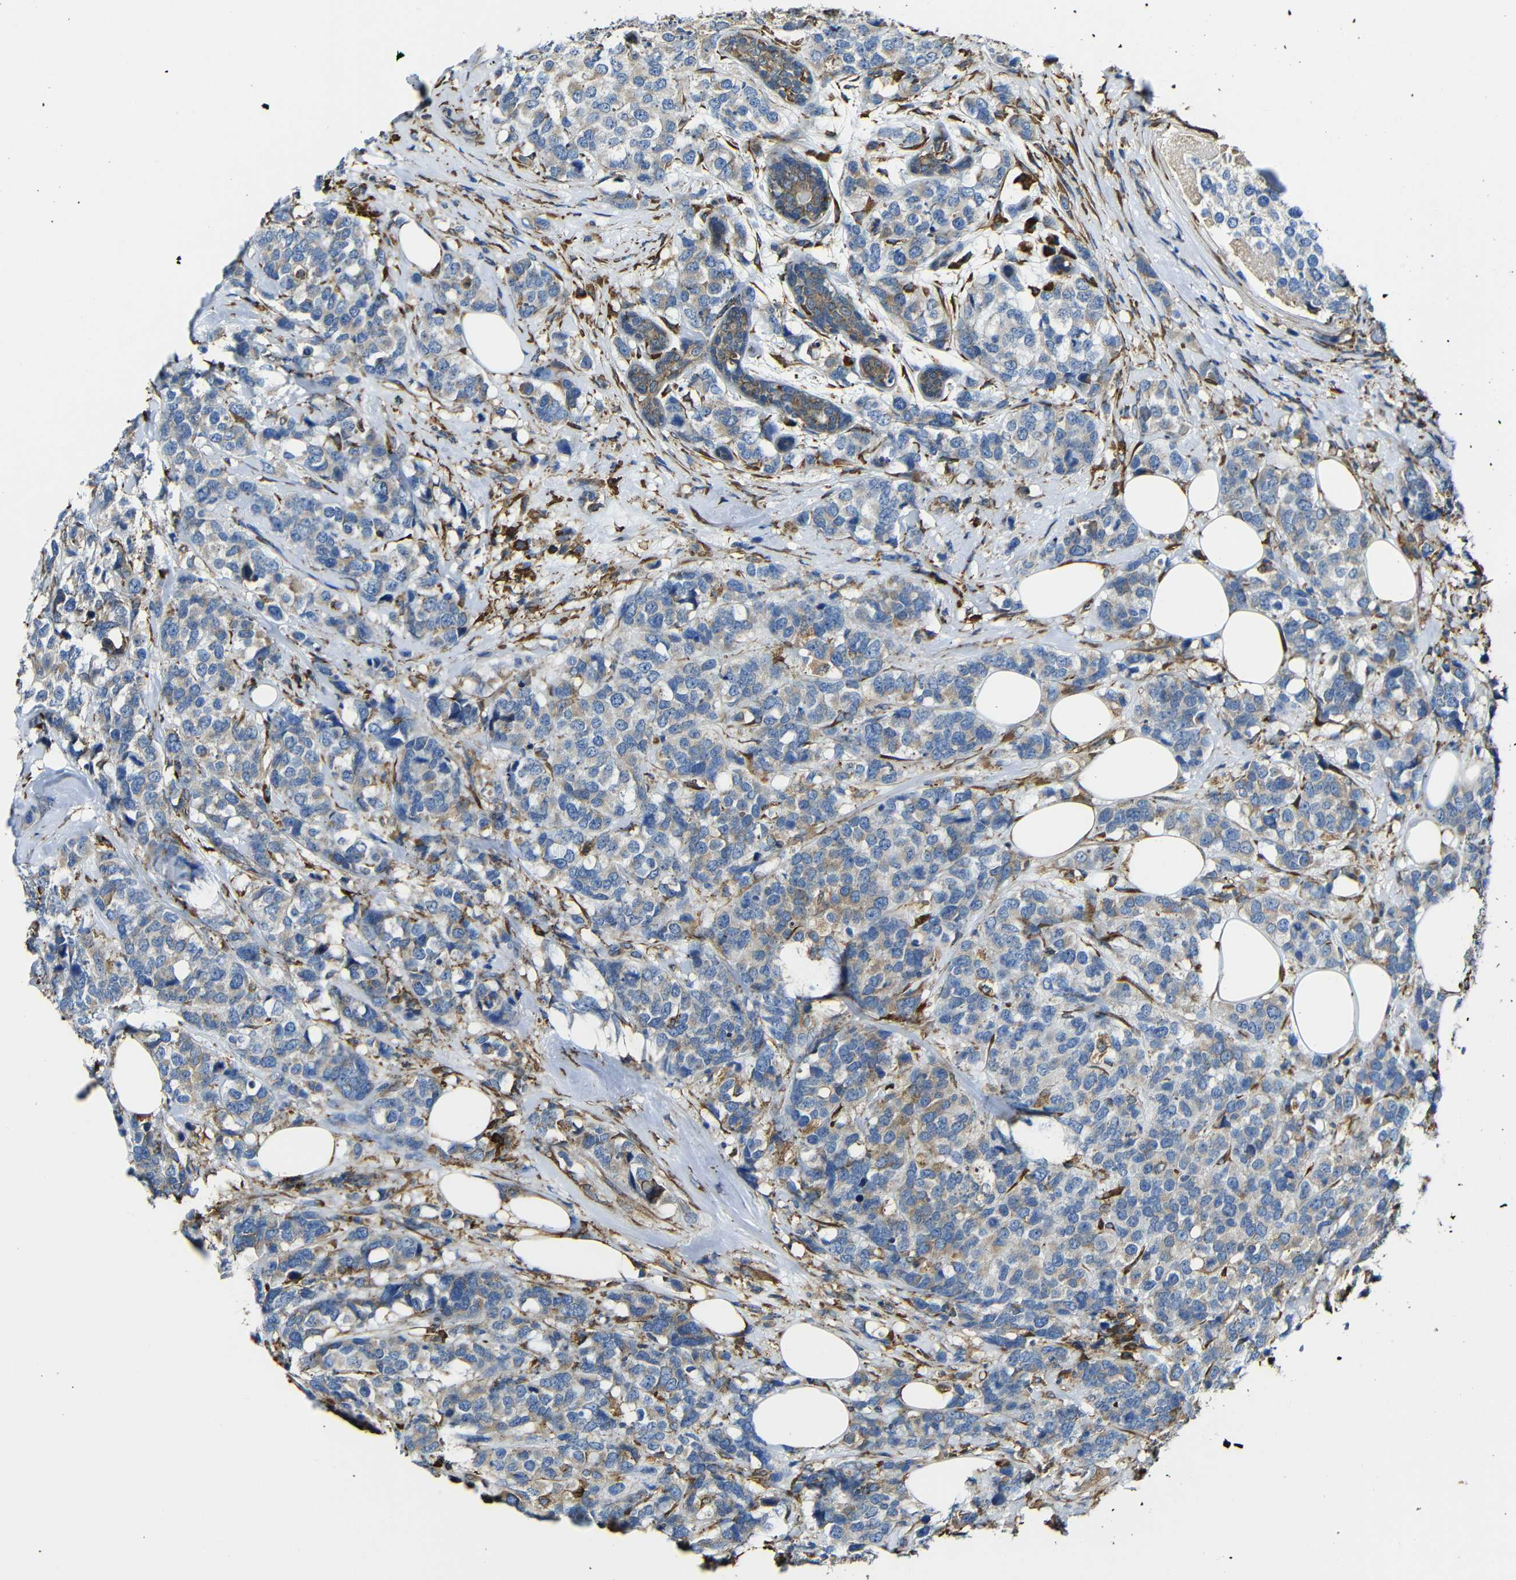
{"staining": {"intensity": "weak", "quantity": "<25%", "location": "cytoplasmic/membranous"}, "tissue": "breast cancer", "cell_type": "Tumor cells", "image_type": "cancer", "snomed": [{"axis": "morphology", "description": "Lobular carcinoma"}, {"axis": "topography", "description": "Breast"}], "caption": "Immunohistochemical staining of breast lobular carcinoma exhibits no significant expression in tumor cells. (Immunohistochemistry, brightfield microscopy, high magnification).", "gene": "PPIB", "patient": {"sex": "female", "age": 59}}